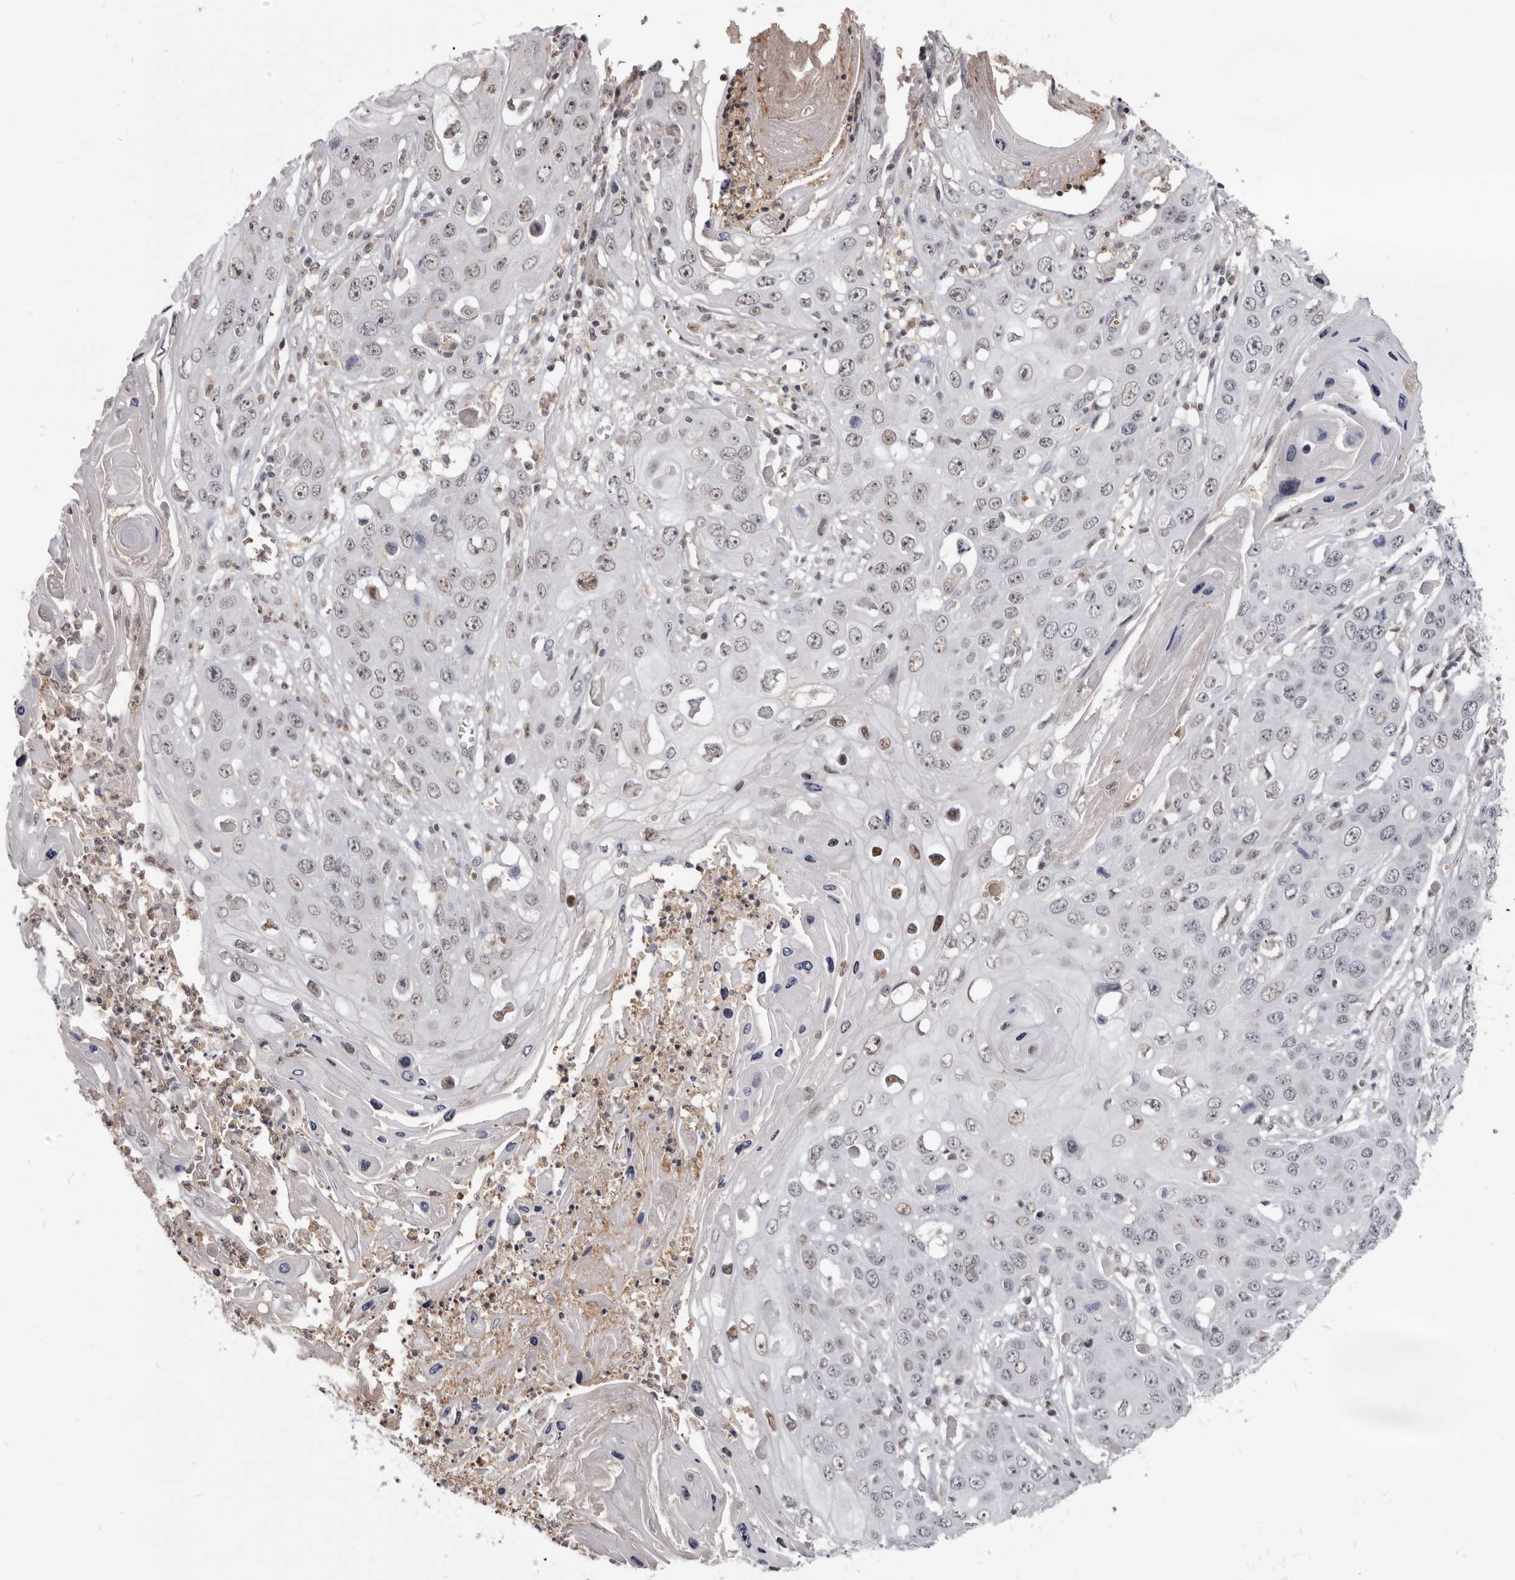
{"staining": {"intensity": "weak", "quantity": "<25%", "location": "nuclear"}, "tissue": "skin cancer", "cell_type": "Tumor cells", "image_type": "cancer", "snomed": [{"axis": "morphology", "description": "Squamous cell carcinoma, NOS"}, {"axis": "topography", "description": "Skin"}], "caption": "An immunohistochemistry (IHC) image of skin squamous cell carcinoma is shown. There is no staining in tumor cells of skin squamous cell carcinoma.", "gene": "CGN", "patient": {"sex": "male", "age": 55}}